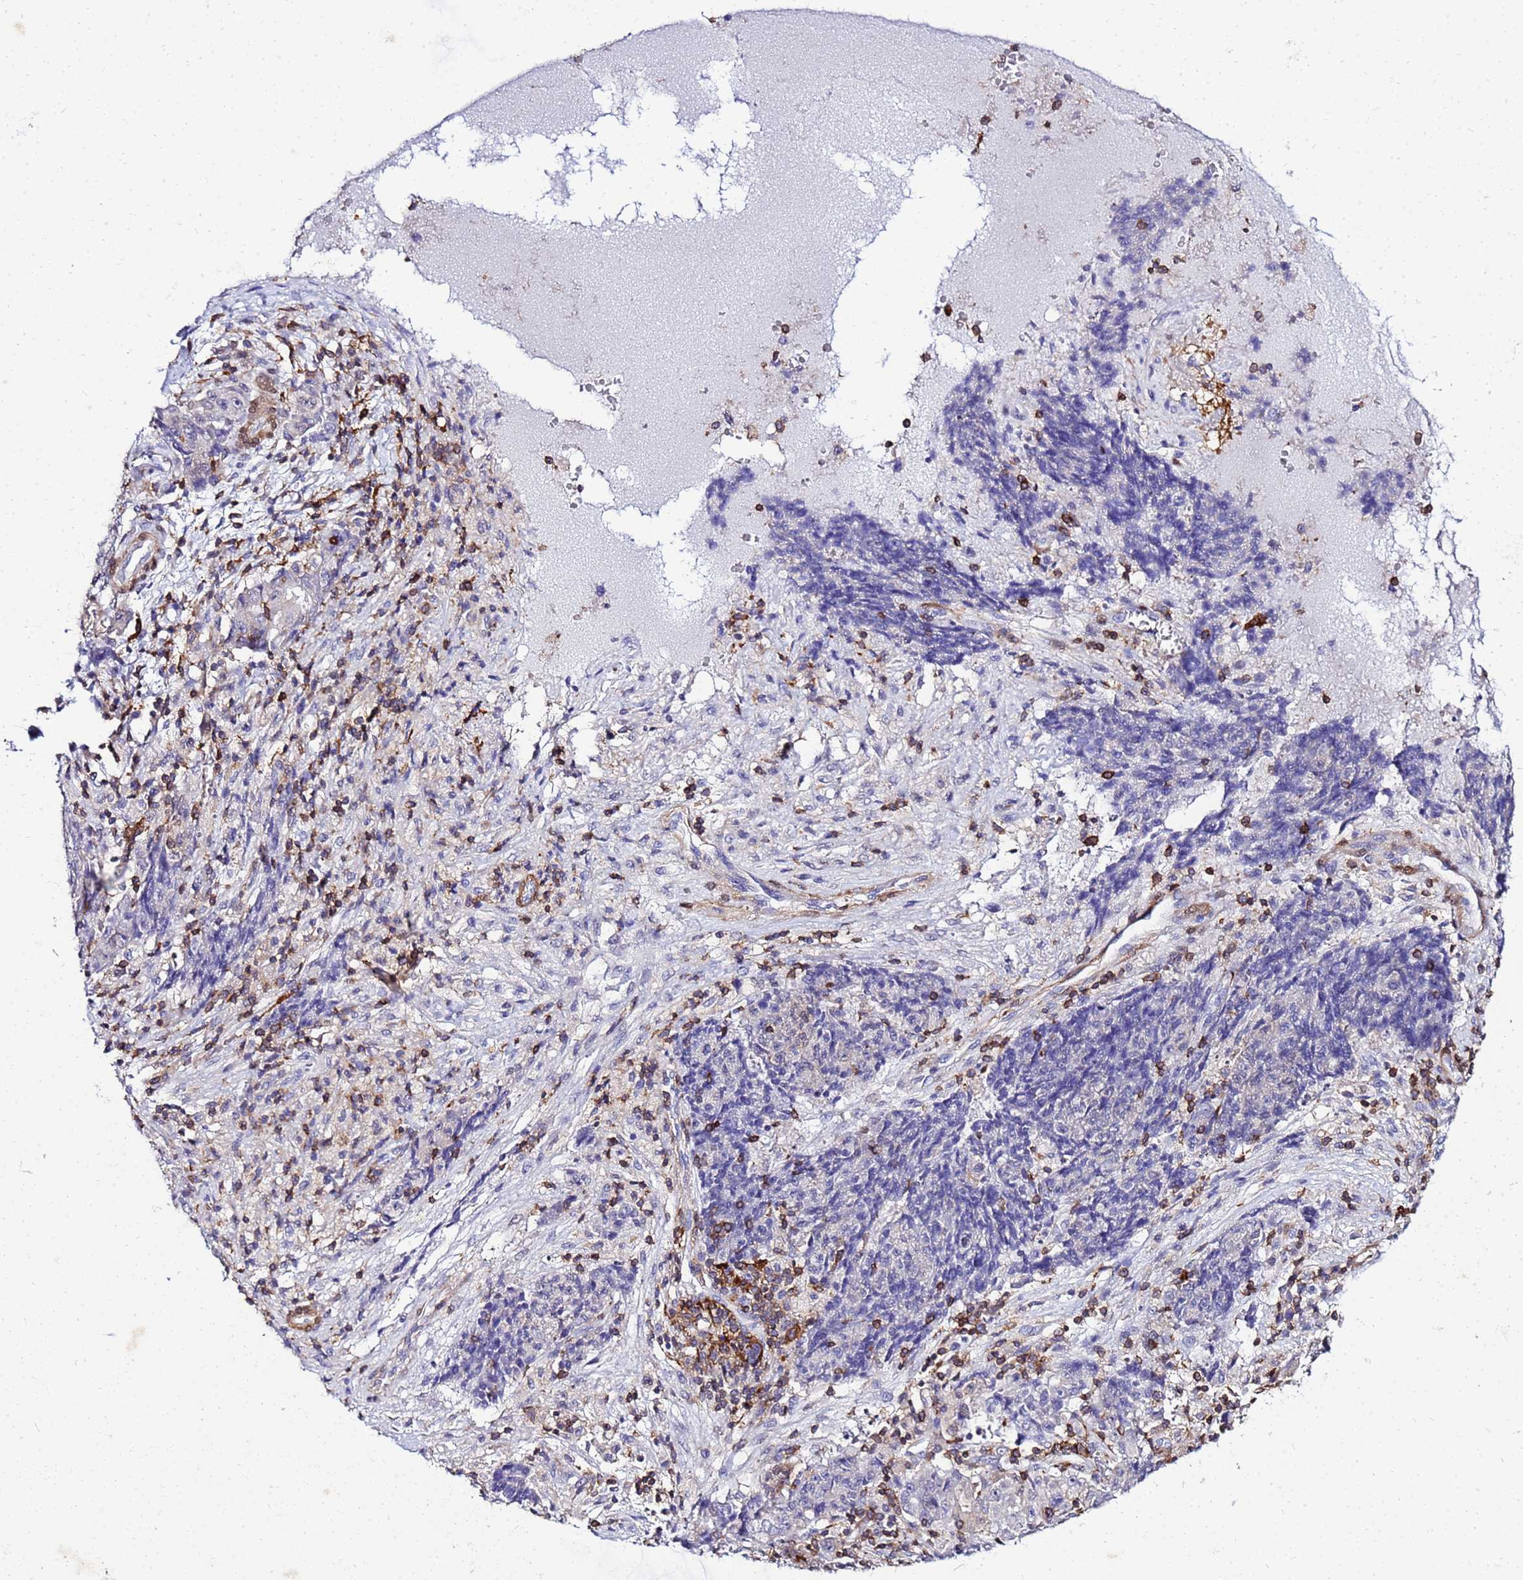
{"staining": {"intensity": "negative", "quantity": "none", "location": "none"}, "tissue": "ovarian cancer", "cell_type": "Tumor cells", "image_type": "cancer", "snomed": [{"axis": "morphology", "description": "Carcinoma, endometroid"}, {"axis": "topography", "description": "Ovary"}], "caption": "Immunohistochemistry histopathology image of neoplastic tissue: human ovarian cancer stained with DAB (3,3'-diaminobenzidine) exhibits no significant protein positivity in tumor cells.", "gene": "DBNDD2", "patient": {"sex": "female", "age": 42}}